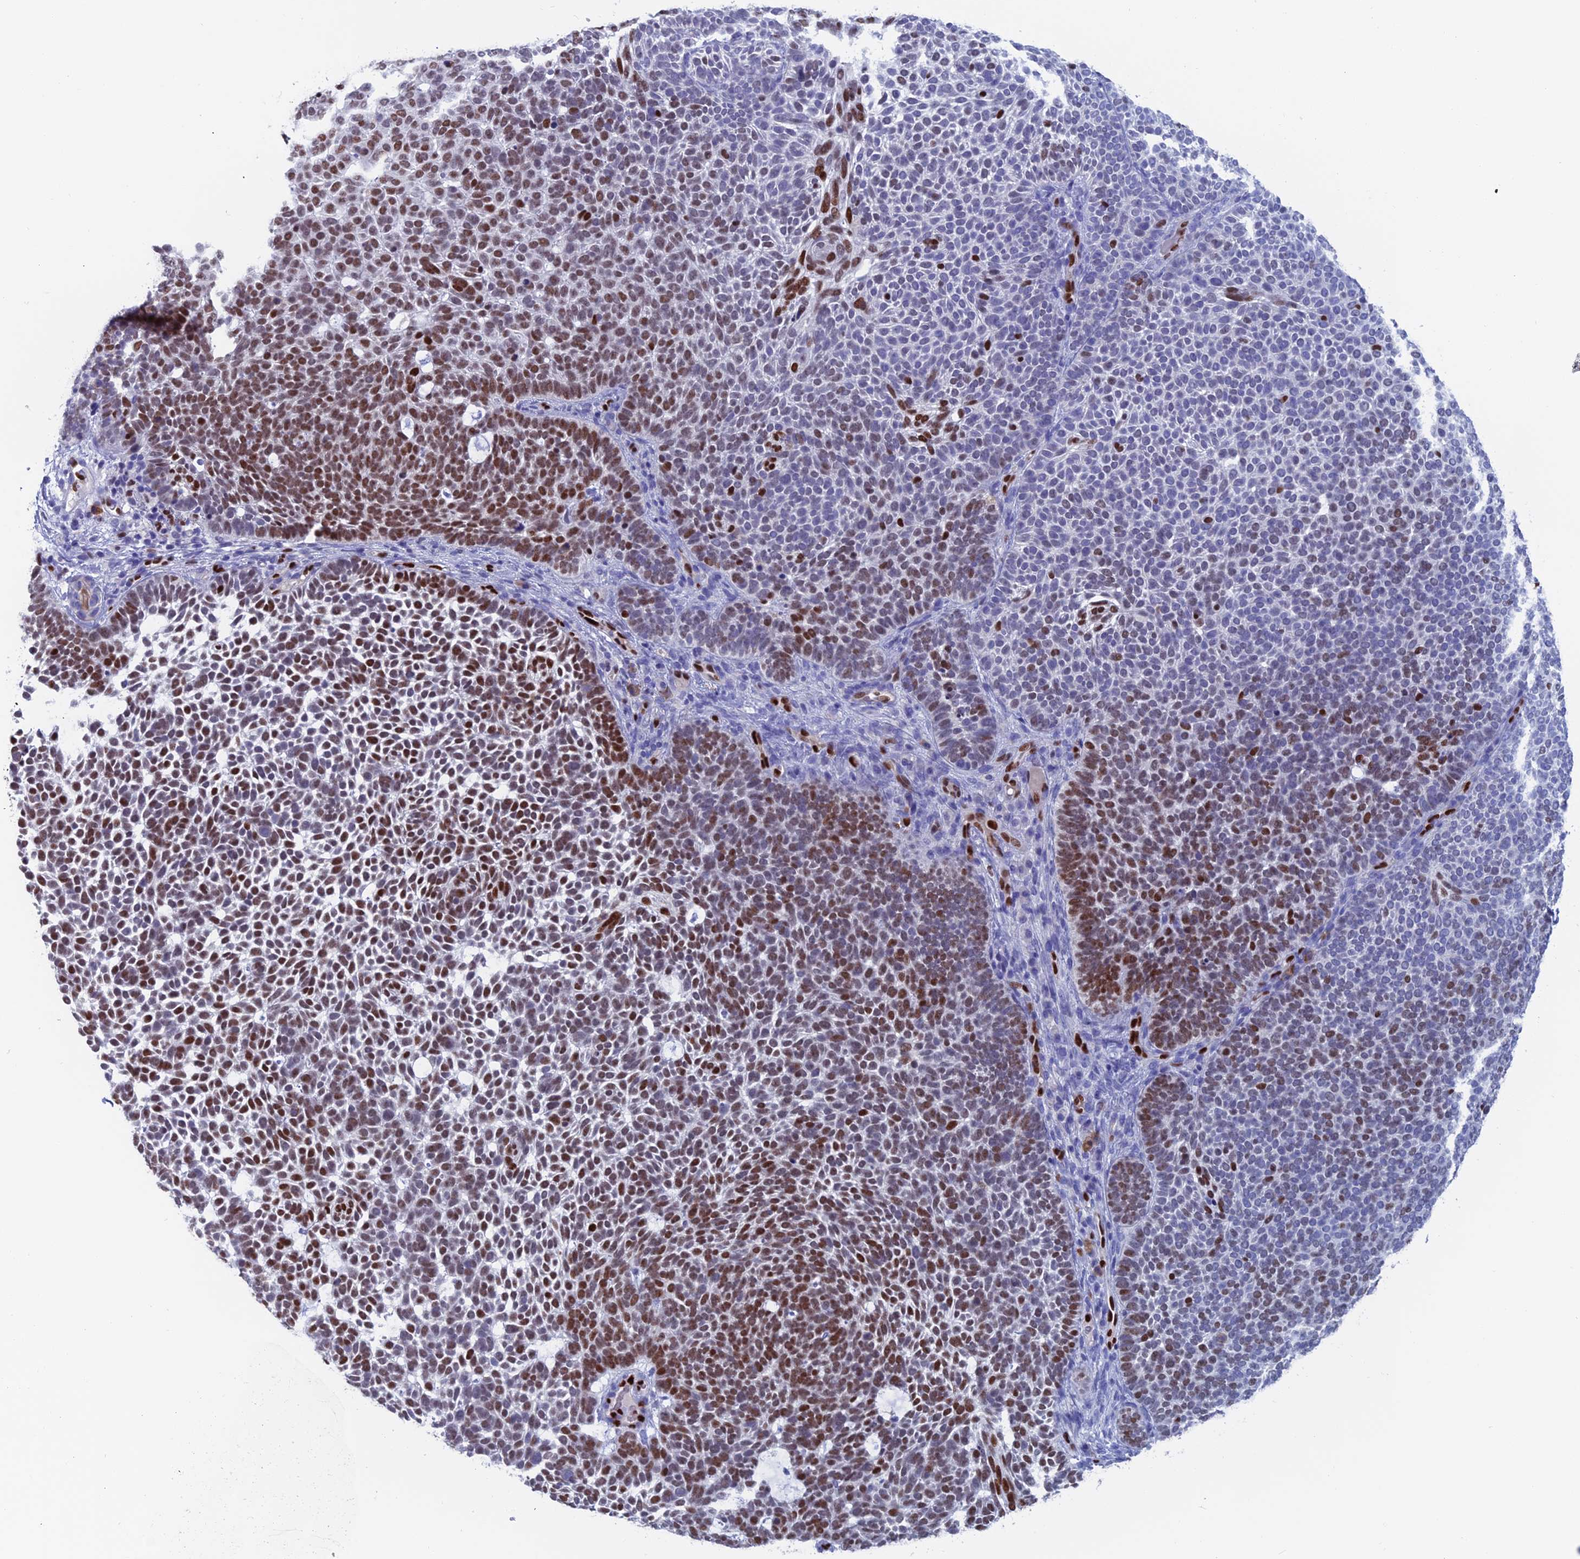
{"staining": {"intensity": "strong", "quantity": "25%-75%", "location": "nuclear"}, "tissue": "skin cancer", "cell_type": "Tumor cells", "image_type": "cancer", "snomed": [{"axis": "morphology", "description": "Basal cell carcinoma"}, {"axis": "topography", "description": "Skin"}], "caption": "DAB immunohistochemical staining of basal cell carcinoma (skin) shows strong nuclear protein staining in approximately 25%-75% of tumor cells. Immunohistochemistry stains the protein of interest in brown and the nuclei are stained blue.", "gene": "NOL4L", "patient": {"sex": "female", "age": 77}}